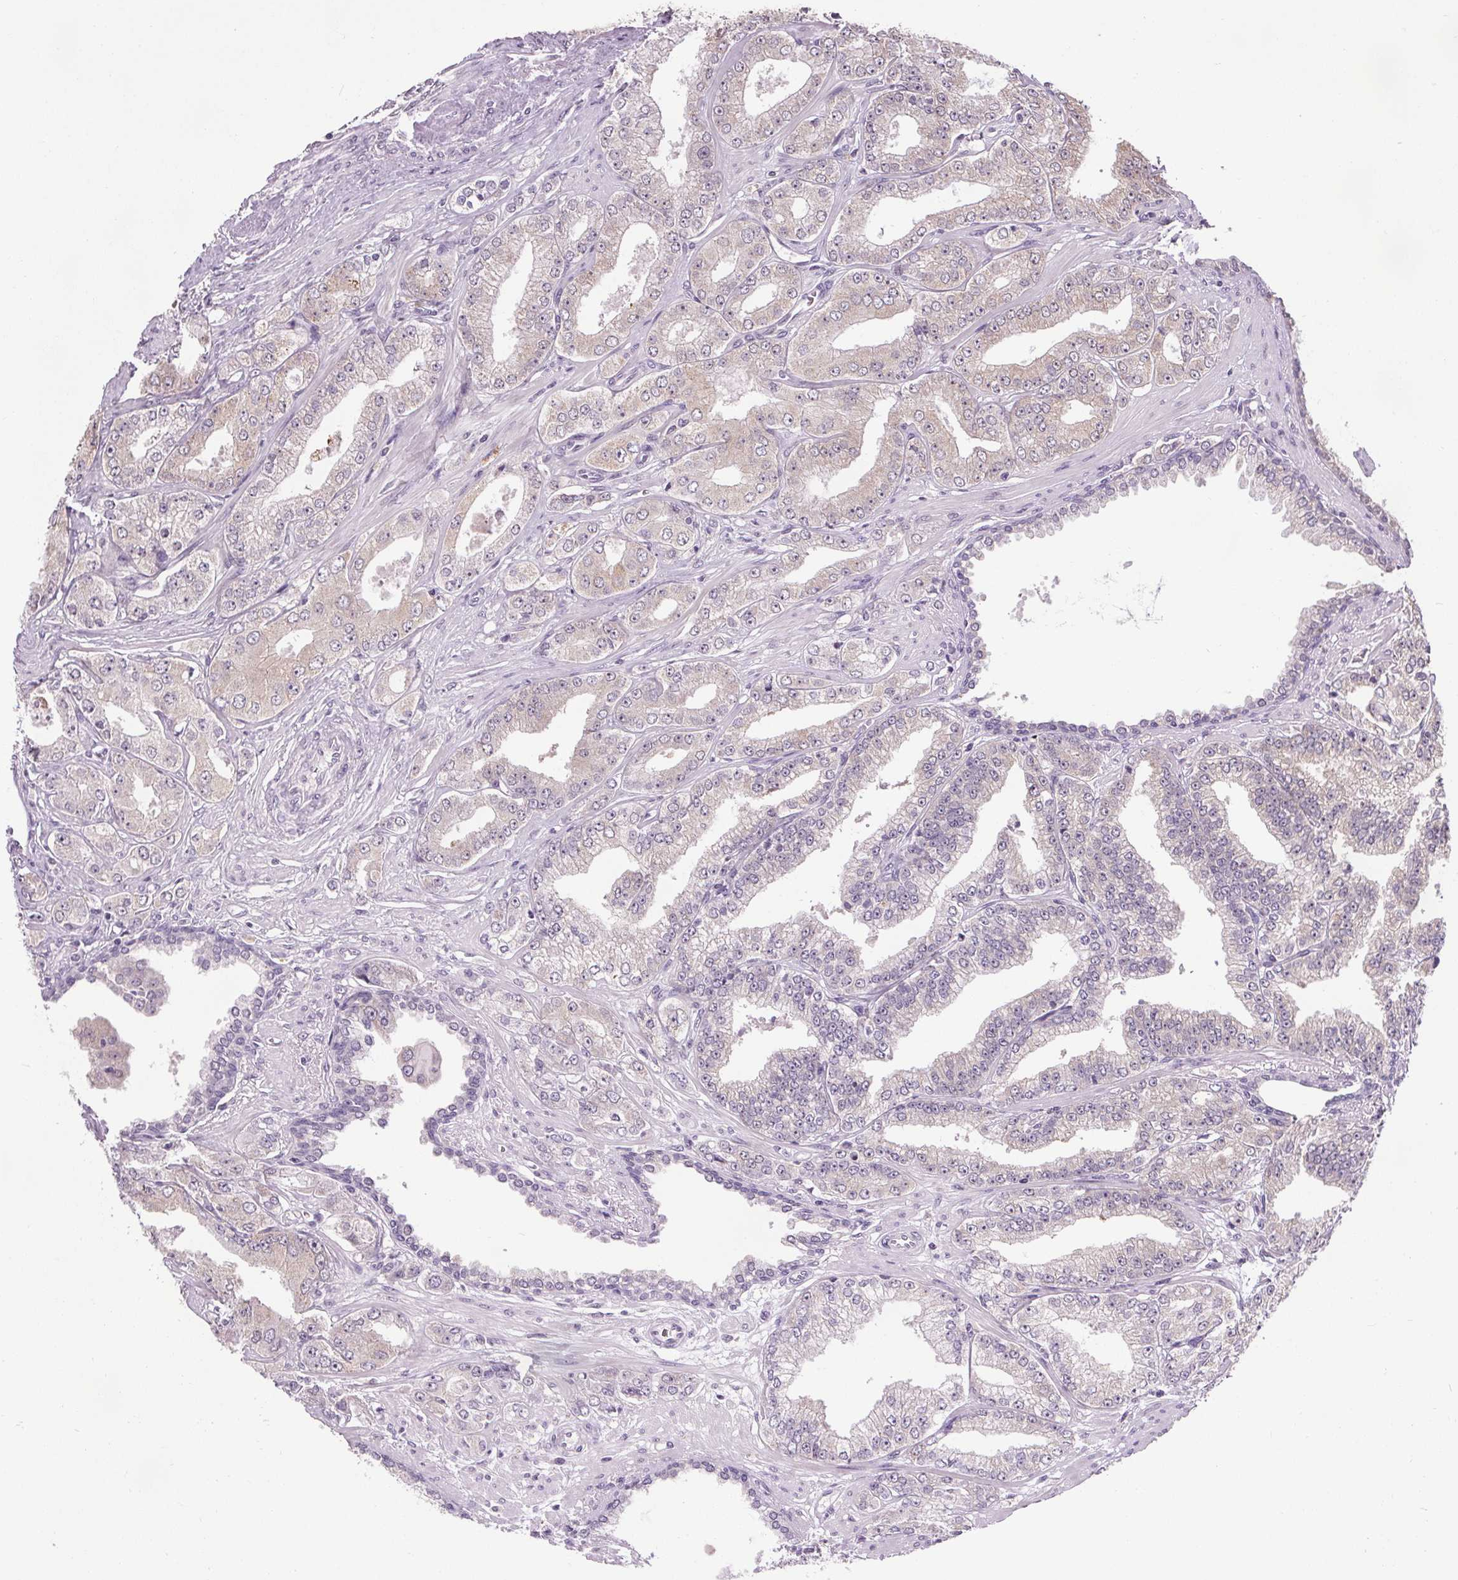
{"staining": {"intensity": "weak", "quantity": "<25%", "location": "cytoplasmic/membranous"}, "tissue": "prostate cancer", "cell_type": "Tumor cells", "image_type": "cancer", "snomed": [{"axis": "morphology", "description": "Adenocarcinoma, Low grade"}, {"axis": "topography", "description": "Prostate"}], "caption": "Tumor cells show no significant protein expression in adenocarcinoma (low-grade) (prostate). (DAB IHC, high magnification).", "gene": "SLC2A9", "patient": {"sex": "male", "age": 60}}